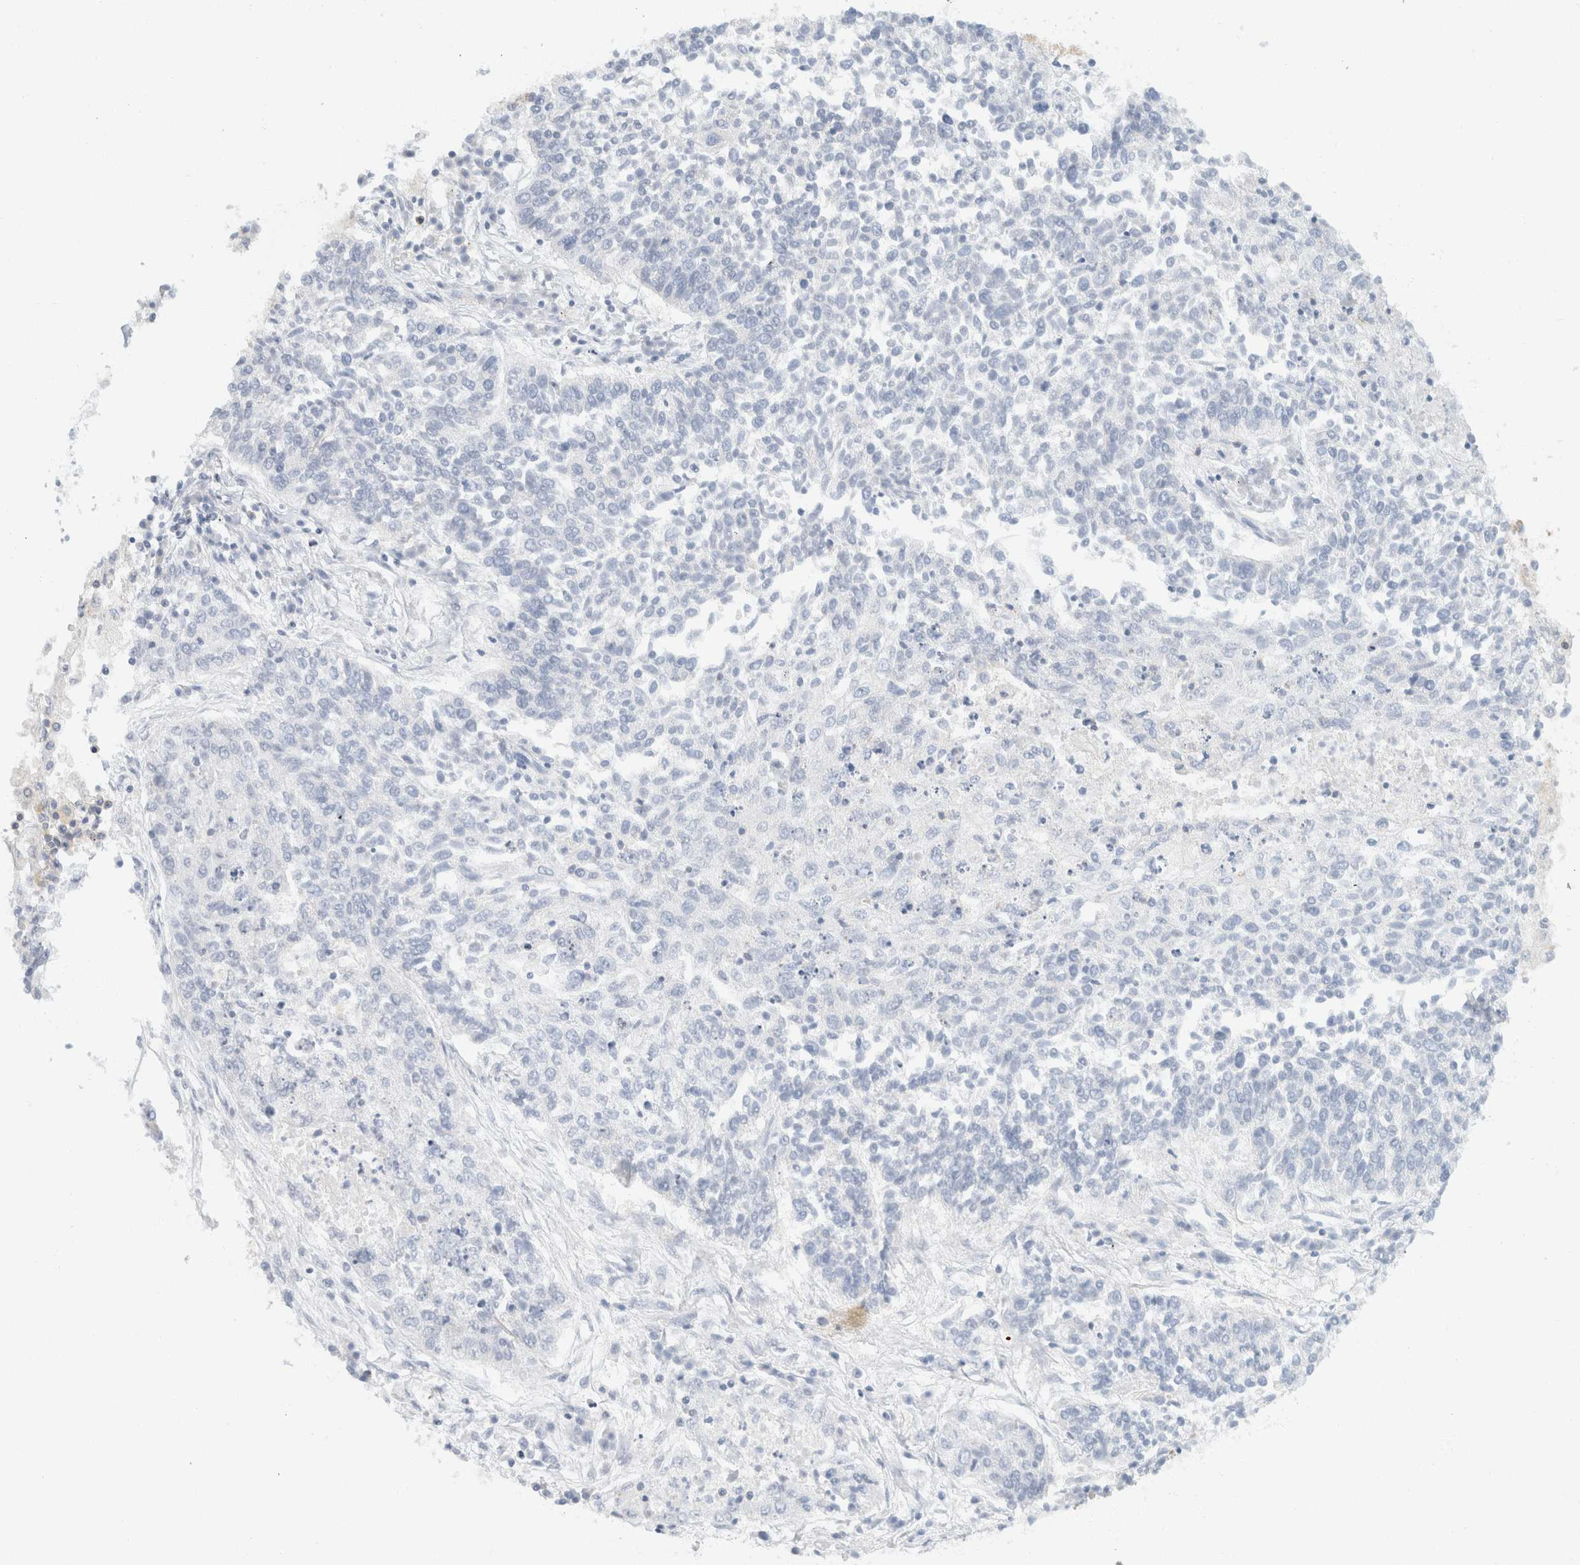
{"staining": {"intensity": "negative", "quantity": "none", "location": "none"}, "tissue": "lung cancer", "cell_type": "Tumor cells", "image_type": "cancer", "snomed": [{"axis": "morphology", "description": "Normal tissue, NOS"}, {"axis": "morphology", "description": "Squamous cell carcinoma, NOS"}, {"axis": "topography", "description": "Lymph node"}, {"axis": "topography", "description": "Cartilage tissue"}, {"axis": "topography", "description": "Bronchus"}, {"axis": "topography", "description": "Lung"}, {"axis": "topography", "description": "Peripheral nerve tissue"}], "caption": "Tumor cells are negative for brown protein staining in lung cancer (squamous cell carcinoma).", "gene": "SH3GLB2", "patient": {"sex": "female", "age": 49}}